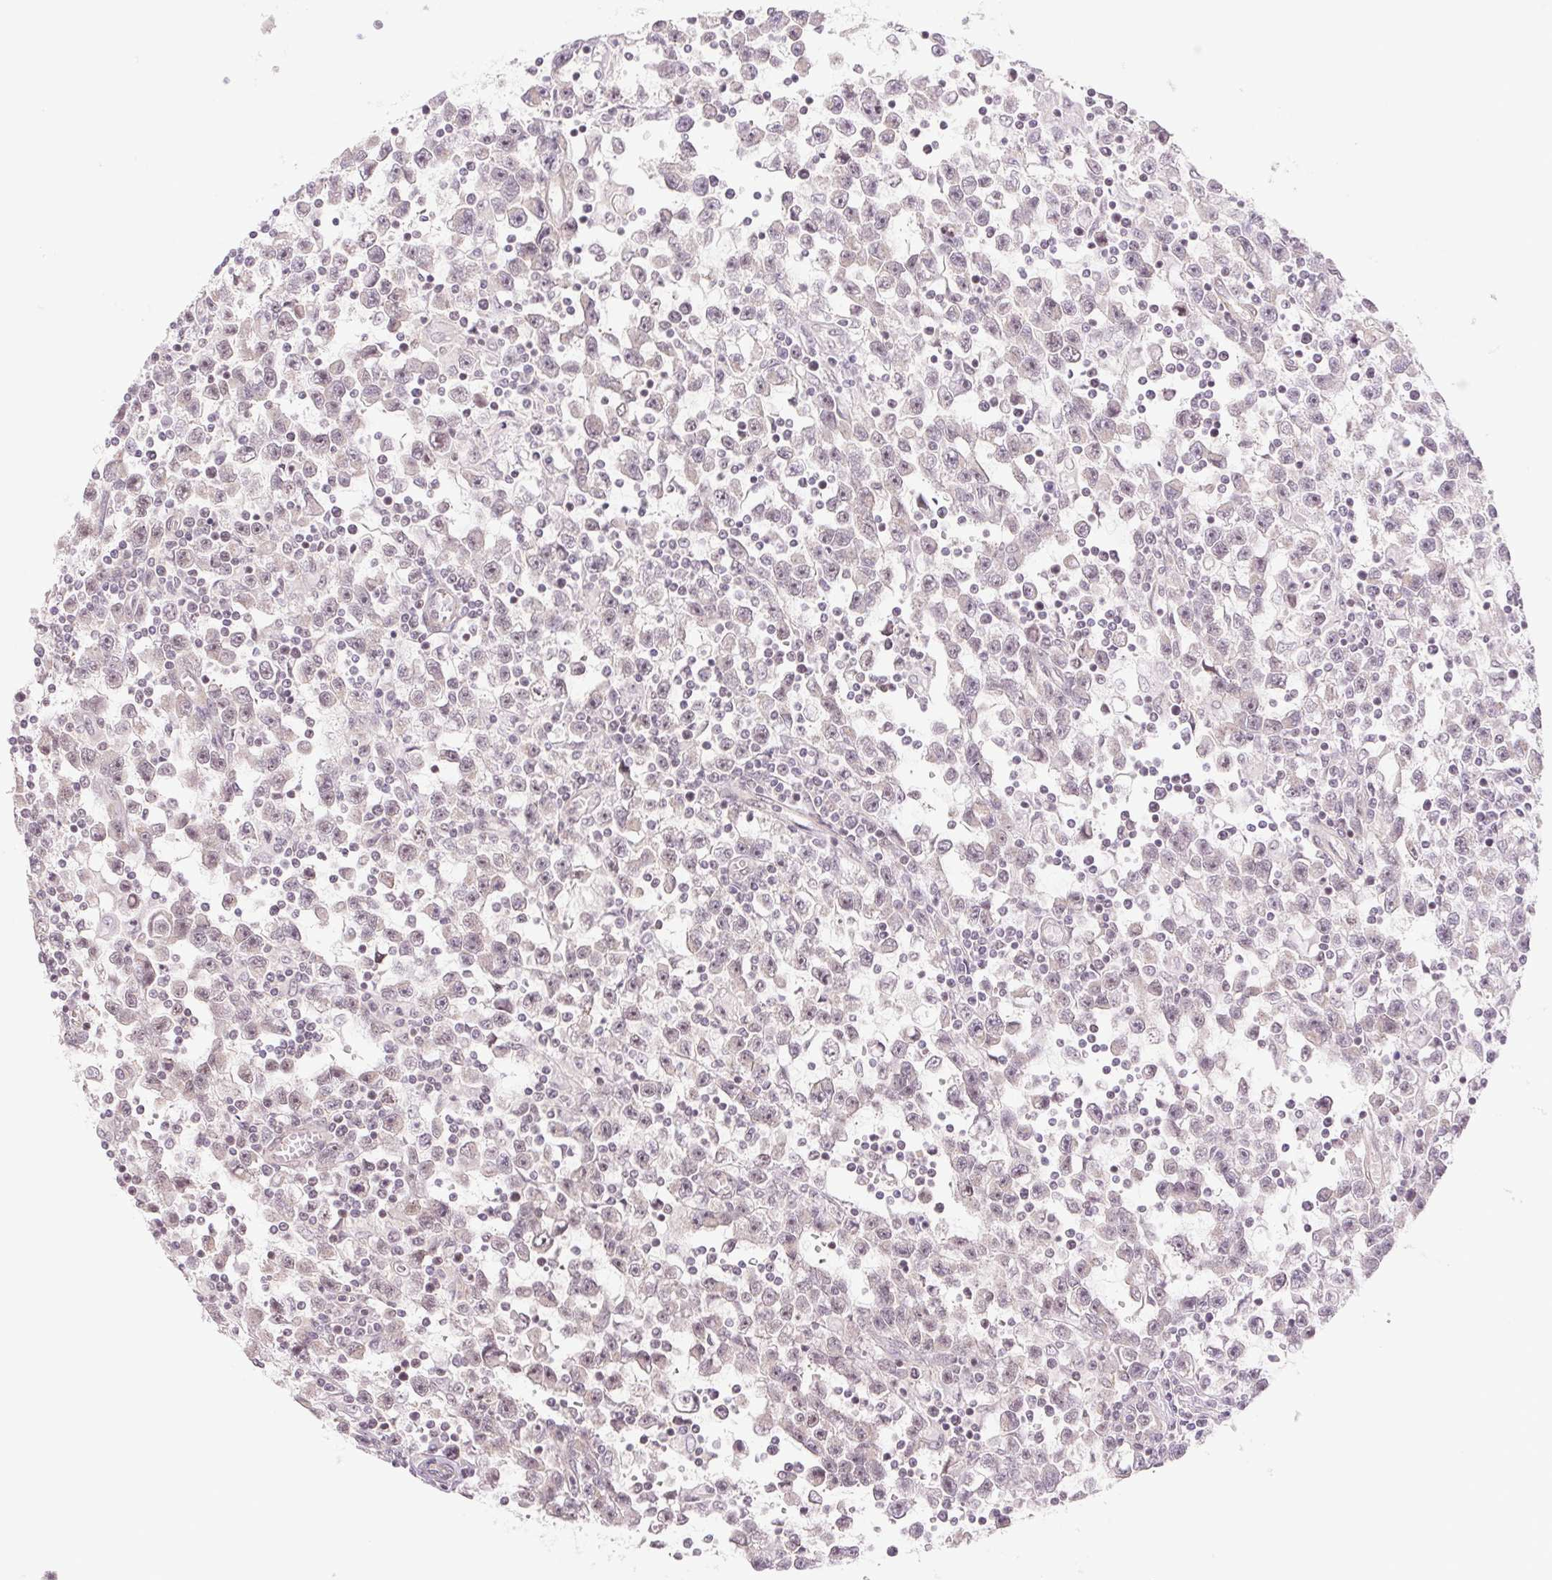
{"staining": {"intensity": "negative", "quantity": "none", "location": "none"}, "tissue": "testis cancer", "cell_type": "Tumor cells", "image_type": "cancer", "snomed": [{"axis": "morphology", "description": "Seminoma, NOS"}, {"axis": "topography", "description": "Testis"}], "caption": "Protein analysis of seminoma (testis) reveals no significant positivity in tumor cells.", "gene": "CWC25", "patient": {"sex": "male", "age": 31}}